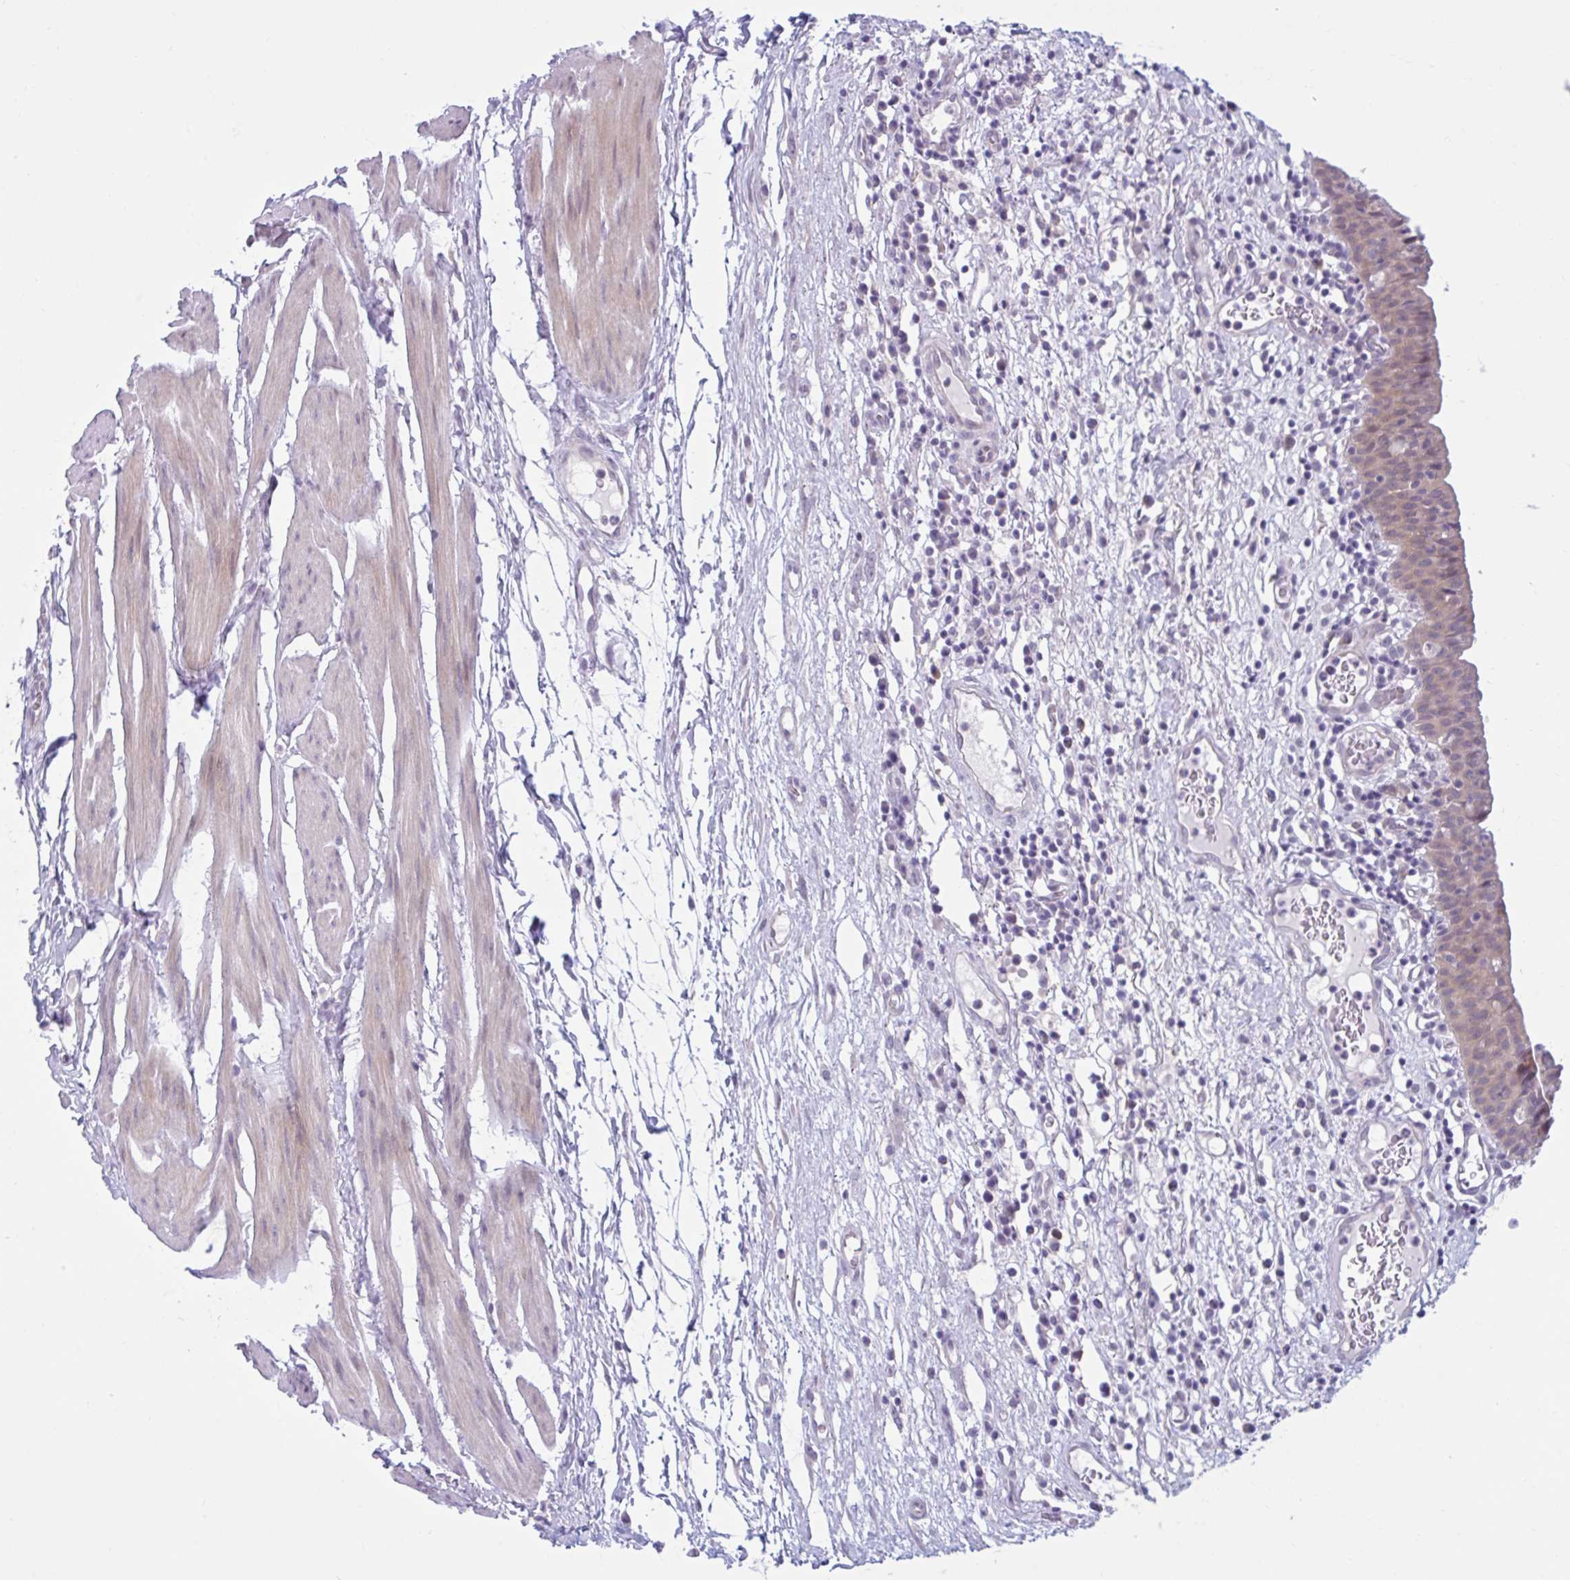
{"staining": {"intensity": "weak", "quantity": "25%-75%", "location": "cytoplasmic/membranous,nuclear"}, "tissue": "urinary bladder", "cell_type": "Urothelial cells", "image_type": "normal", "snomed": [{"axis": "morphology", "description": "Normal tissue, NOS"}, {"axis": "morphology", "description": "Inflammation, NOS"}, {"axis": "topography", "description": "Urinary bladder"}], "caption": "The immunohistochemical stain labels weak cytoplasmic/membranous,nuclear staining in urothelial cells of benign urinary bladder.", "gene": "FAM153A", "patient": {"sex": "male", "age": 57}}